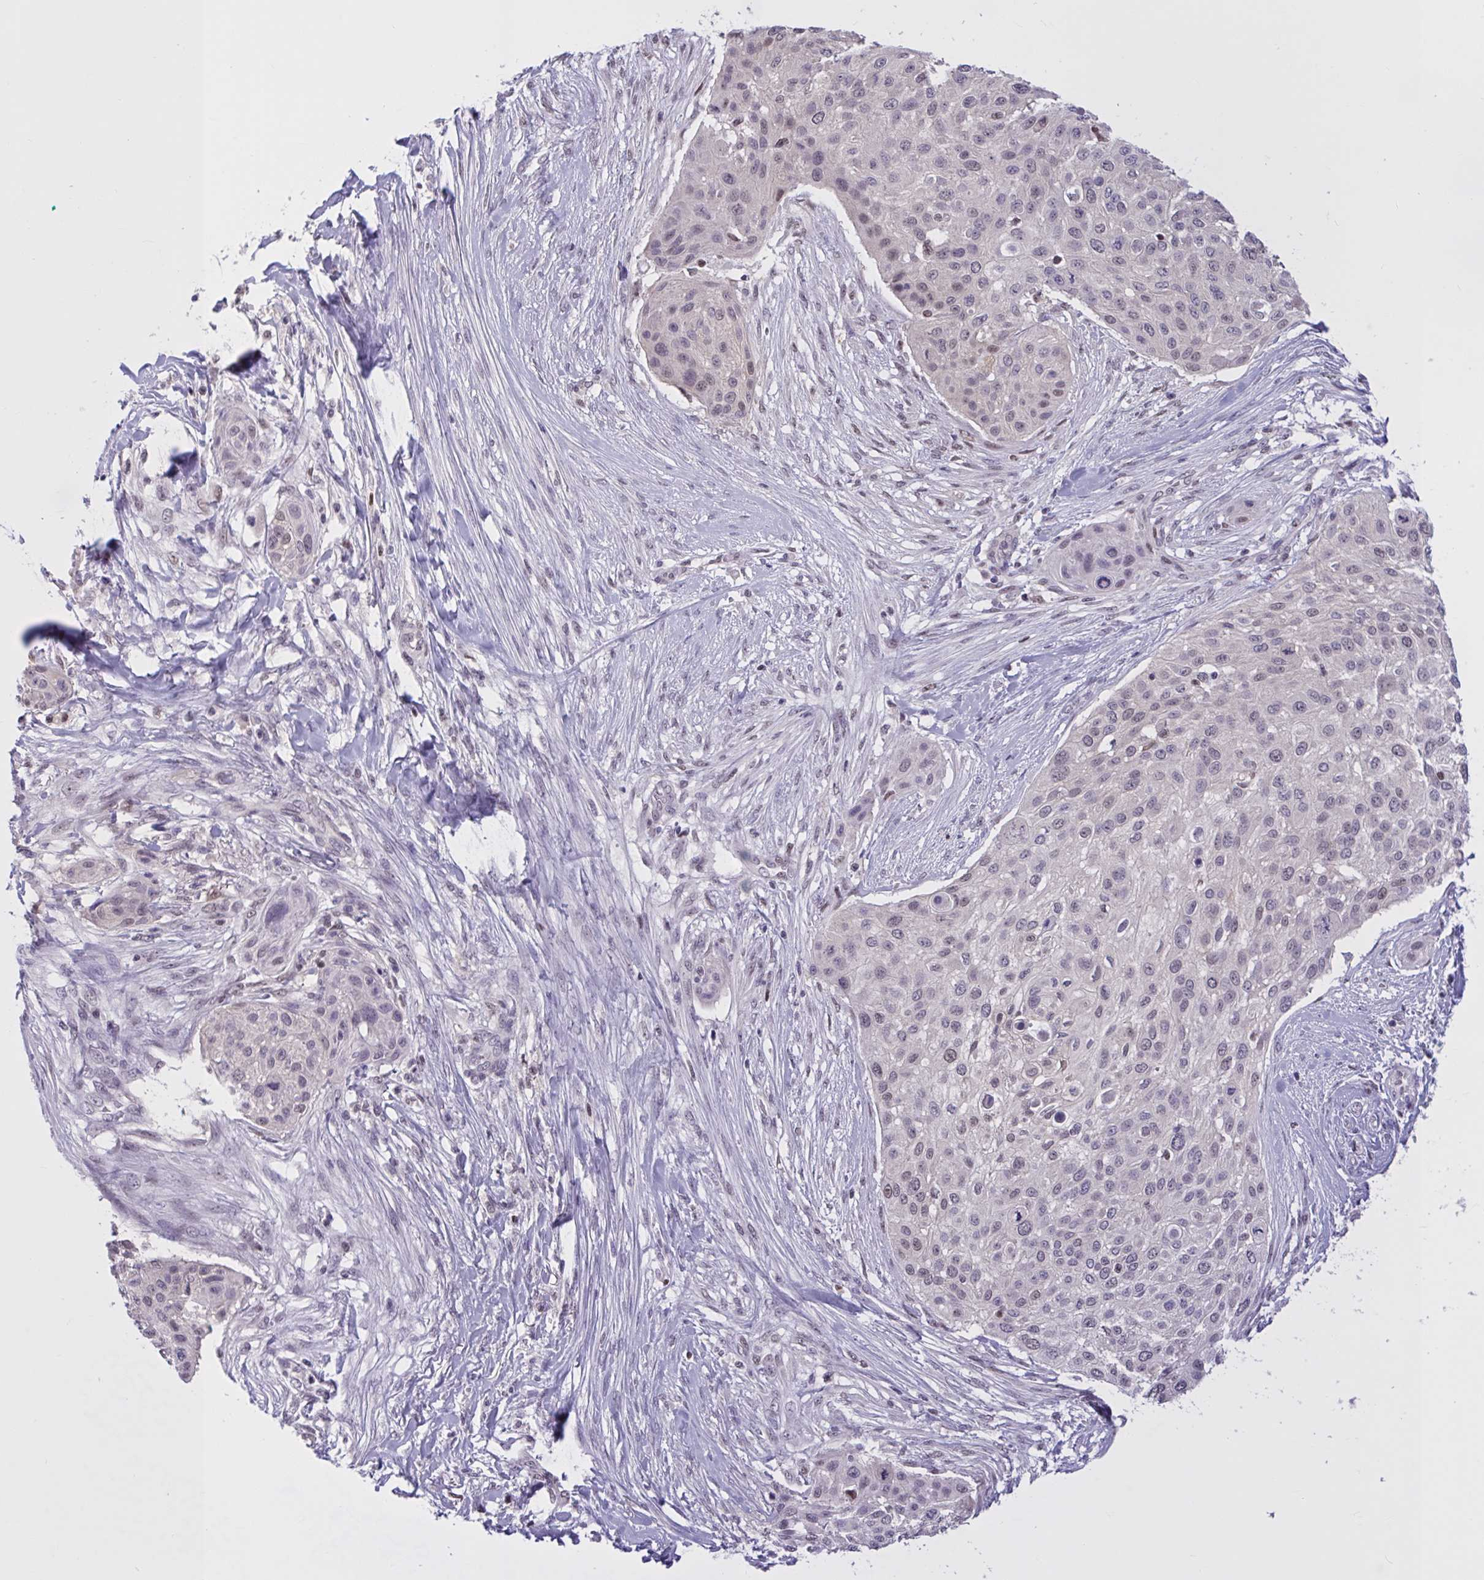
{"staining": {"intensity": "negative", "quantity": "none", "location": "none"}, "tissue": "skin cancer", "cell_type": "Tumor cells", "image_type": "cancer", "snomed": [{"axis": "morphology", "description": "Squamous cell carcinoma, NOS"}, {"axis": "topography", "description": "Skin"}], "caption": "Protein analysis of skin squamous cell carcinoma reveals no significant staining in tumor cells.", "gene": "RBL1", "patient": {"sex": "female", "age": 87}}